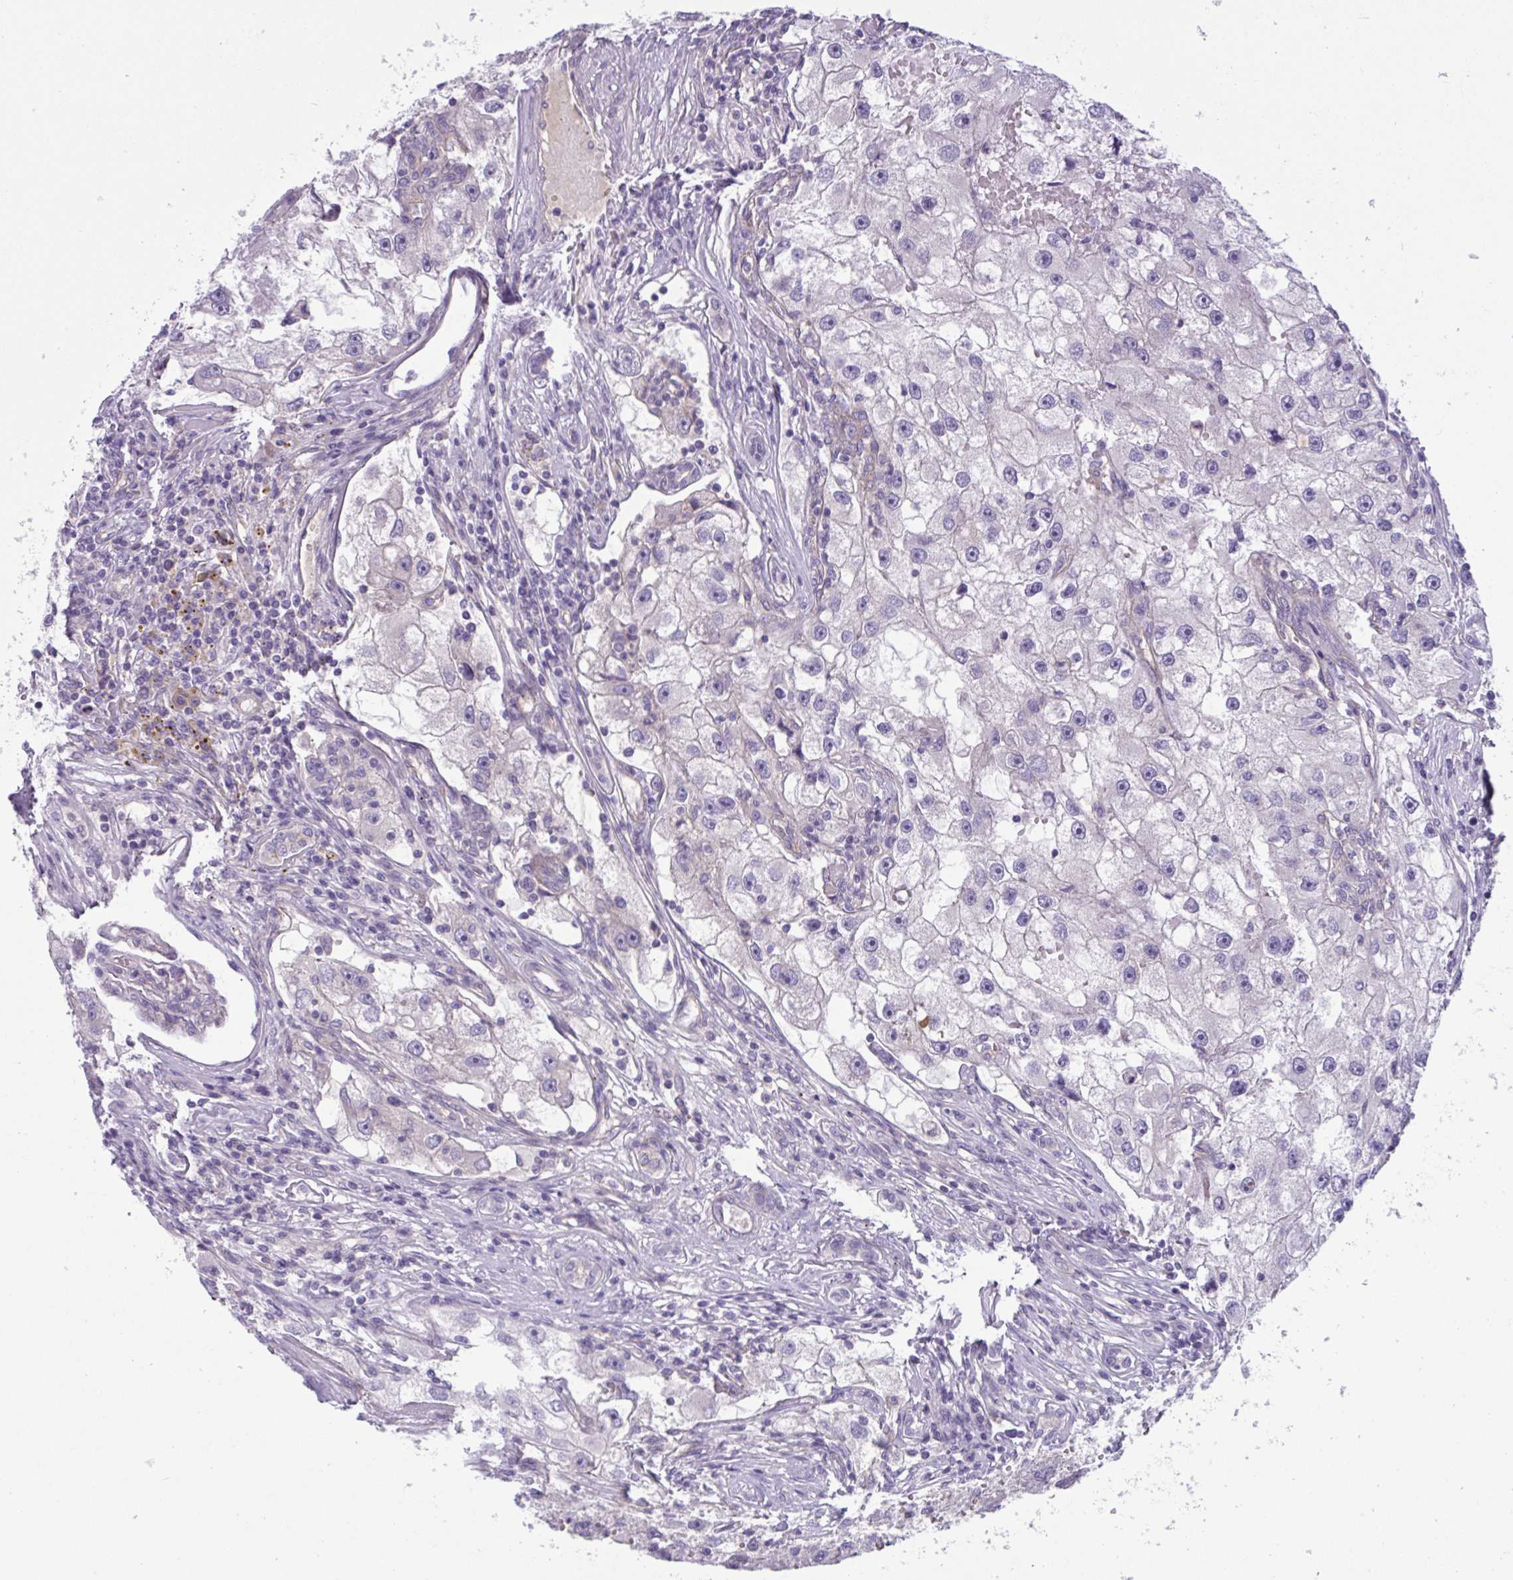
{"staining": {"intensity": "negative", "quantity": "none", "location": "none"}, "tissue": "renal cancer", "cell_type": "Tumor cells", "image_type": "cancer", "snomed": [{"axis": "morphology", "description": "Adenocarcinoma, NOS"}, {"axis": "topography", "description": "Kidney"}], "caption": "Immunohistochemical staining of renal adenocarcinoma shows no significant staining in tumor cells. (DAB (3,3'-diaminobenzidine) IHC visualized using brightfield microscopy, high magnification).", "gene": "TTC7B", "patient": {"sex": "male", "age": 63}}